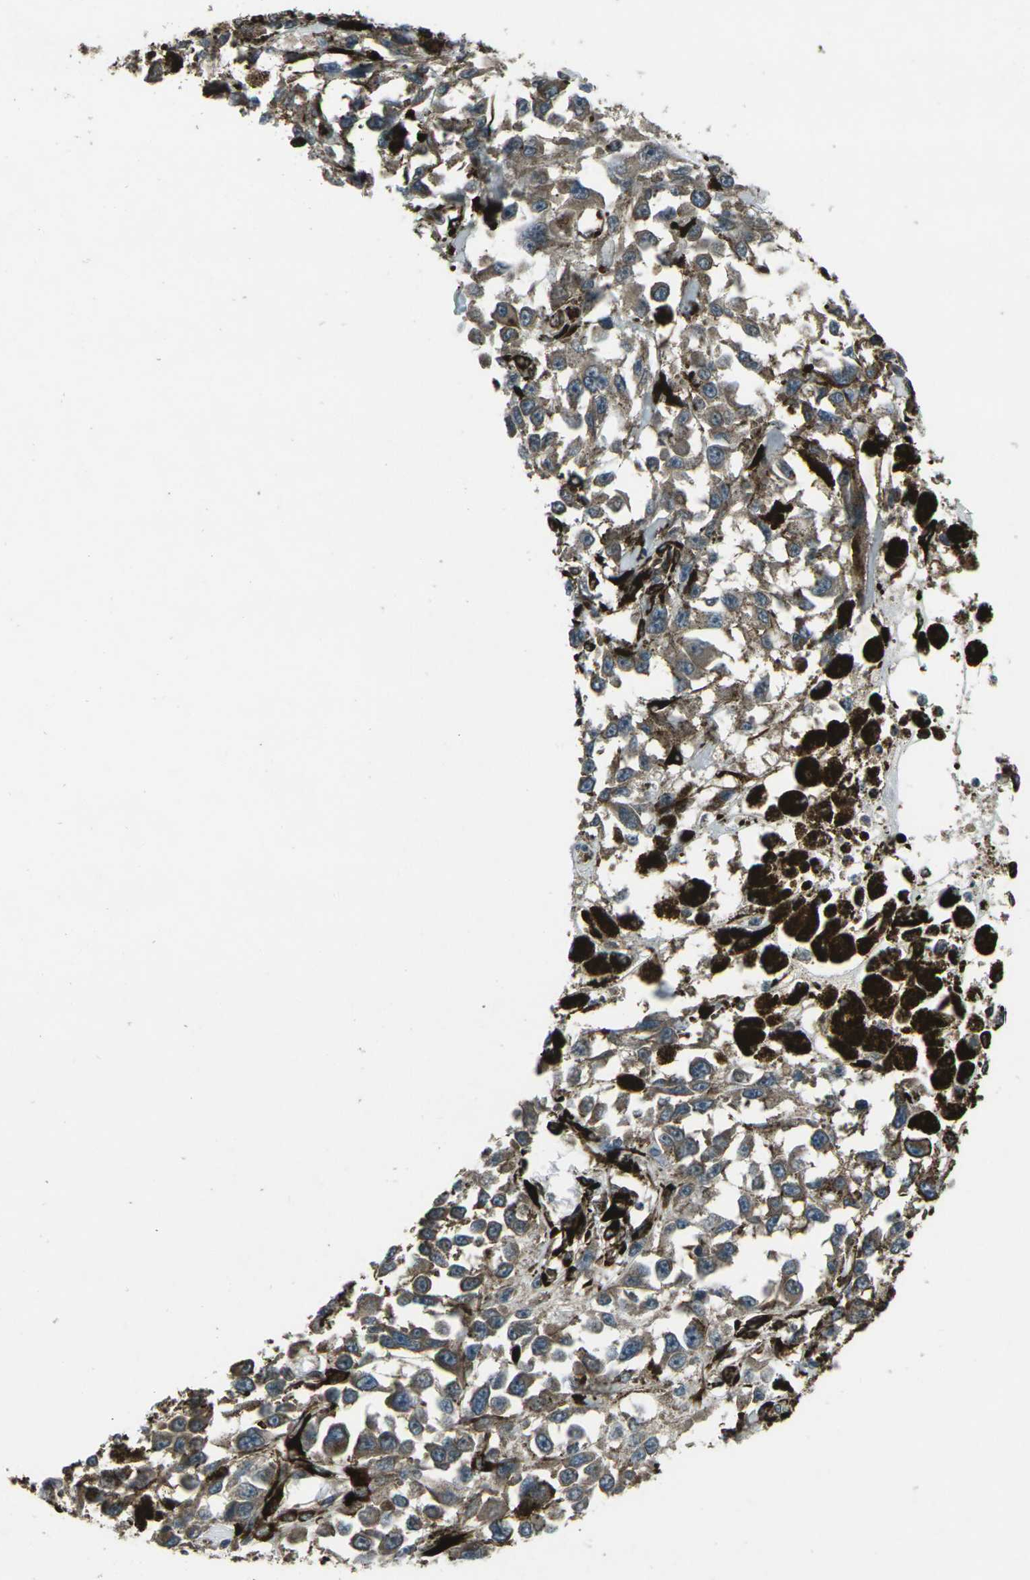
{"staining": {"intensity": "weak", "quantity": ">75%", "location": "cytoplasmic/membranous"}, "tissue": "melanoma", "cell_type": "Tumor cells", "image_type": "cancer", "snomed": [{"axis": "morphology", "description": "Malignant melanoma, Metastatic site"}, {"axis": "topography", "description": "Lymph node"}], "caption": "A high-resolution histopathology image shows IHC staining of malignant melanoma (metastatic site), which demonstrates weak cytoplasmic/membranous expression in approximately >75% of tumor cells.", "gene": "LSMEM1", "patient": {"sex": "male", "age": 59}}